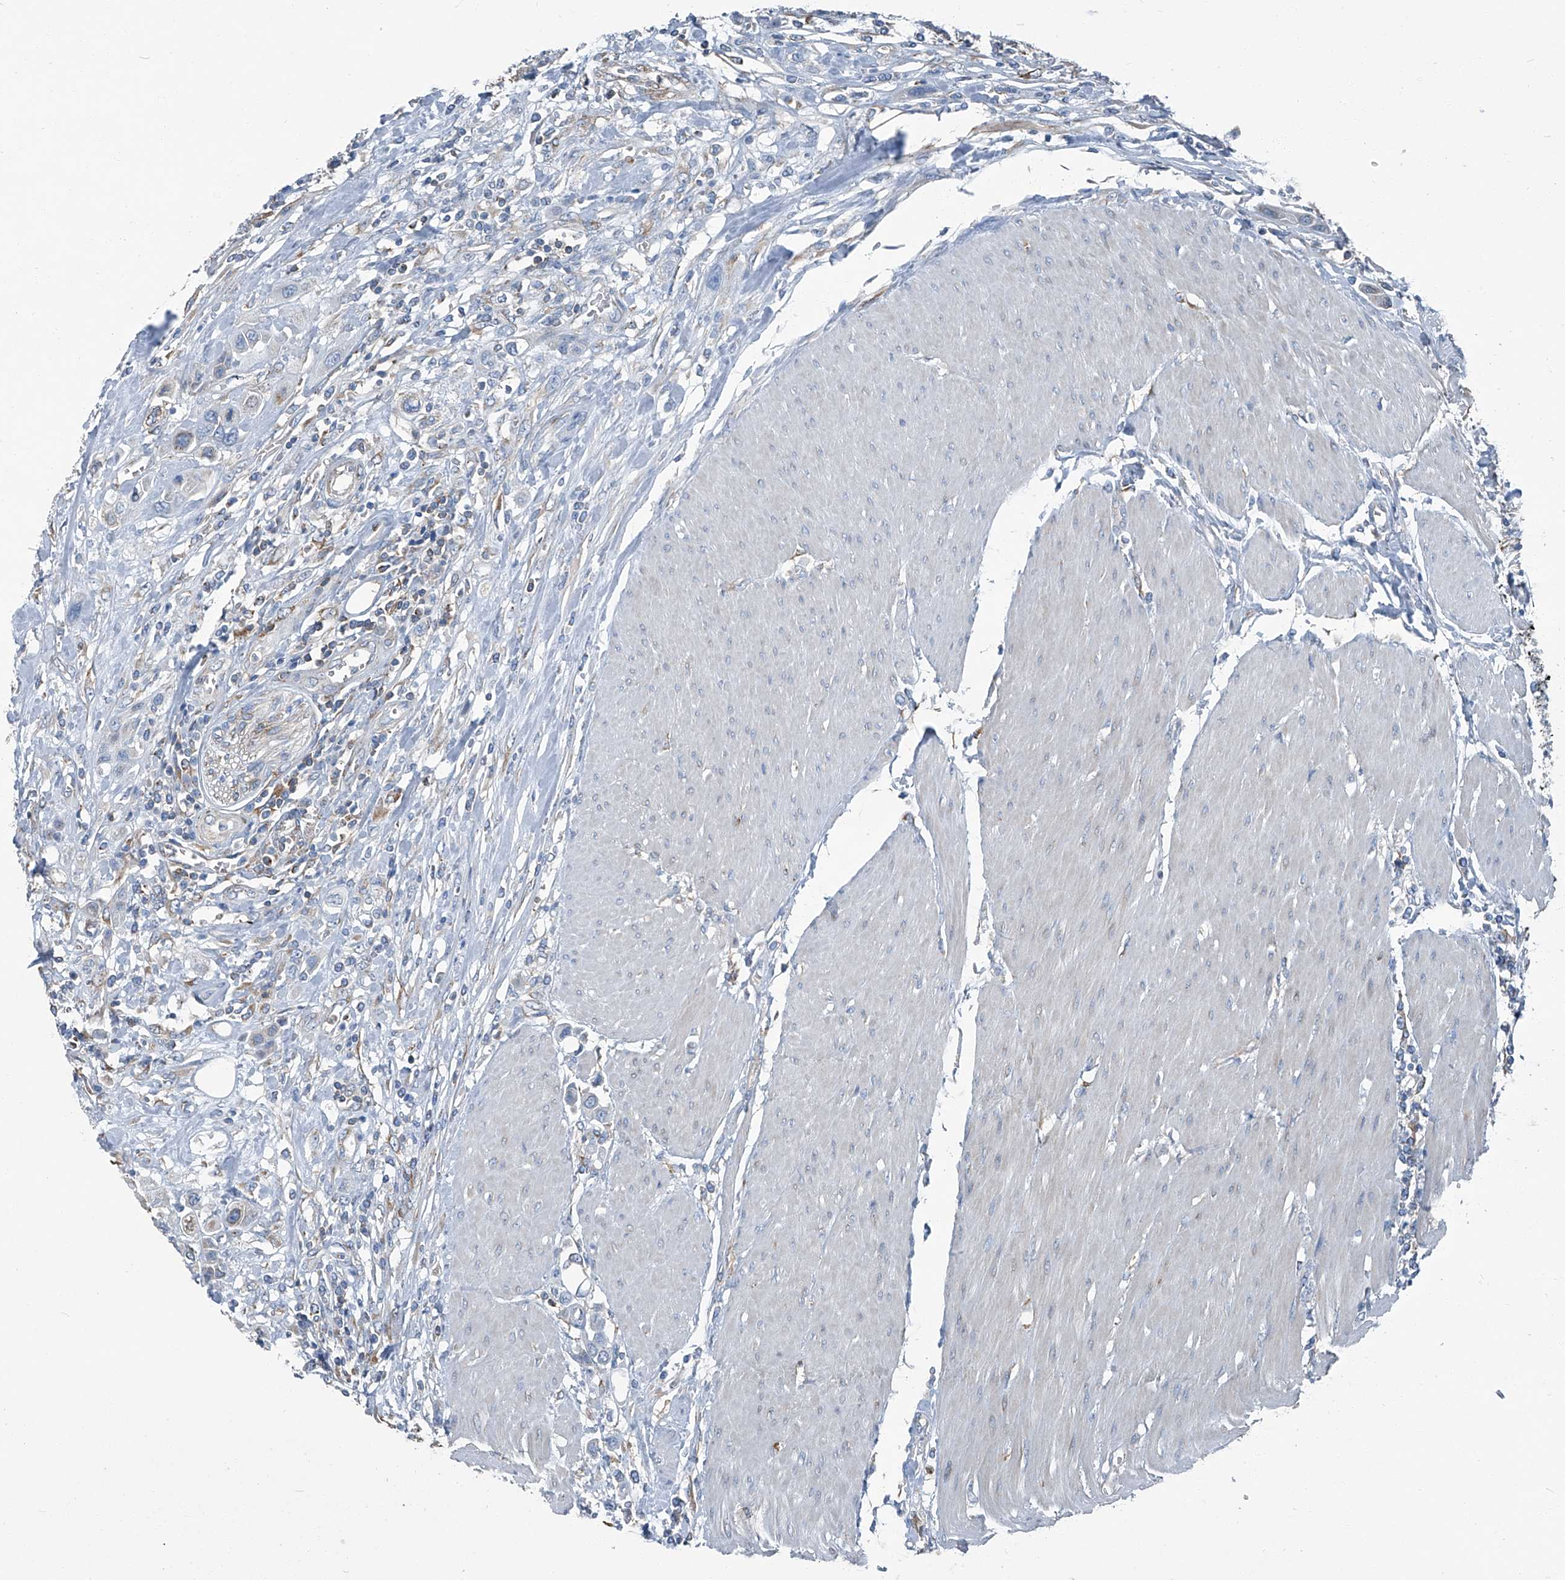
{"staining": {"intensity": "negative", "quantity": "none", "location": "none"}, "tissue": "urothelial cancer", "cell_type": "Tumor cells", "image_type": "cancer", "snomed": [{"axis": "morphology", "description": "Urothelial carcinoma, High grade"}, {"axis": "topography", "description": "Urinary bladder"}], "caption": "High power microscopy micrograph of an immunohistochemistry (IHC) micrograph of urothelial carcinoma (high-grade), revealing no significant positivity in tumor cells.", "gene": "SEPTIN7", "patient": {"sex": "male", "age": 50}}